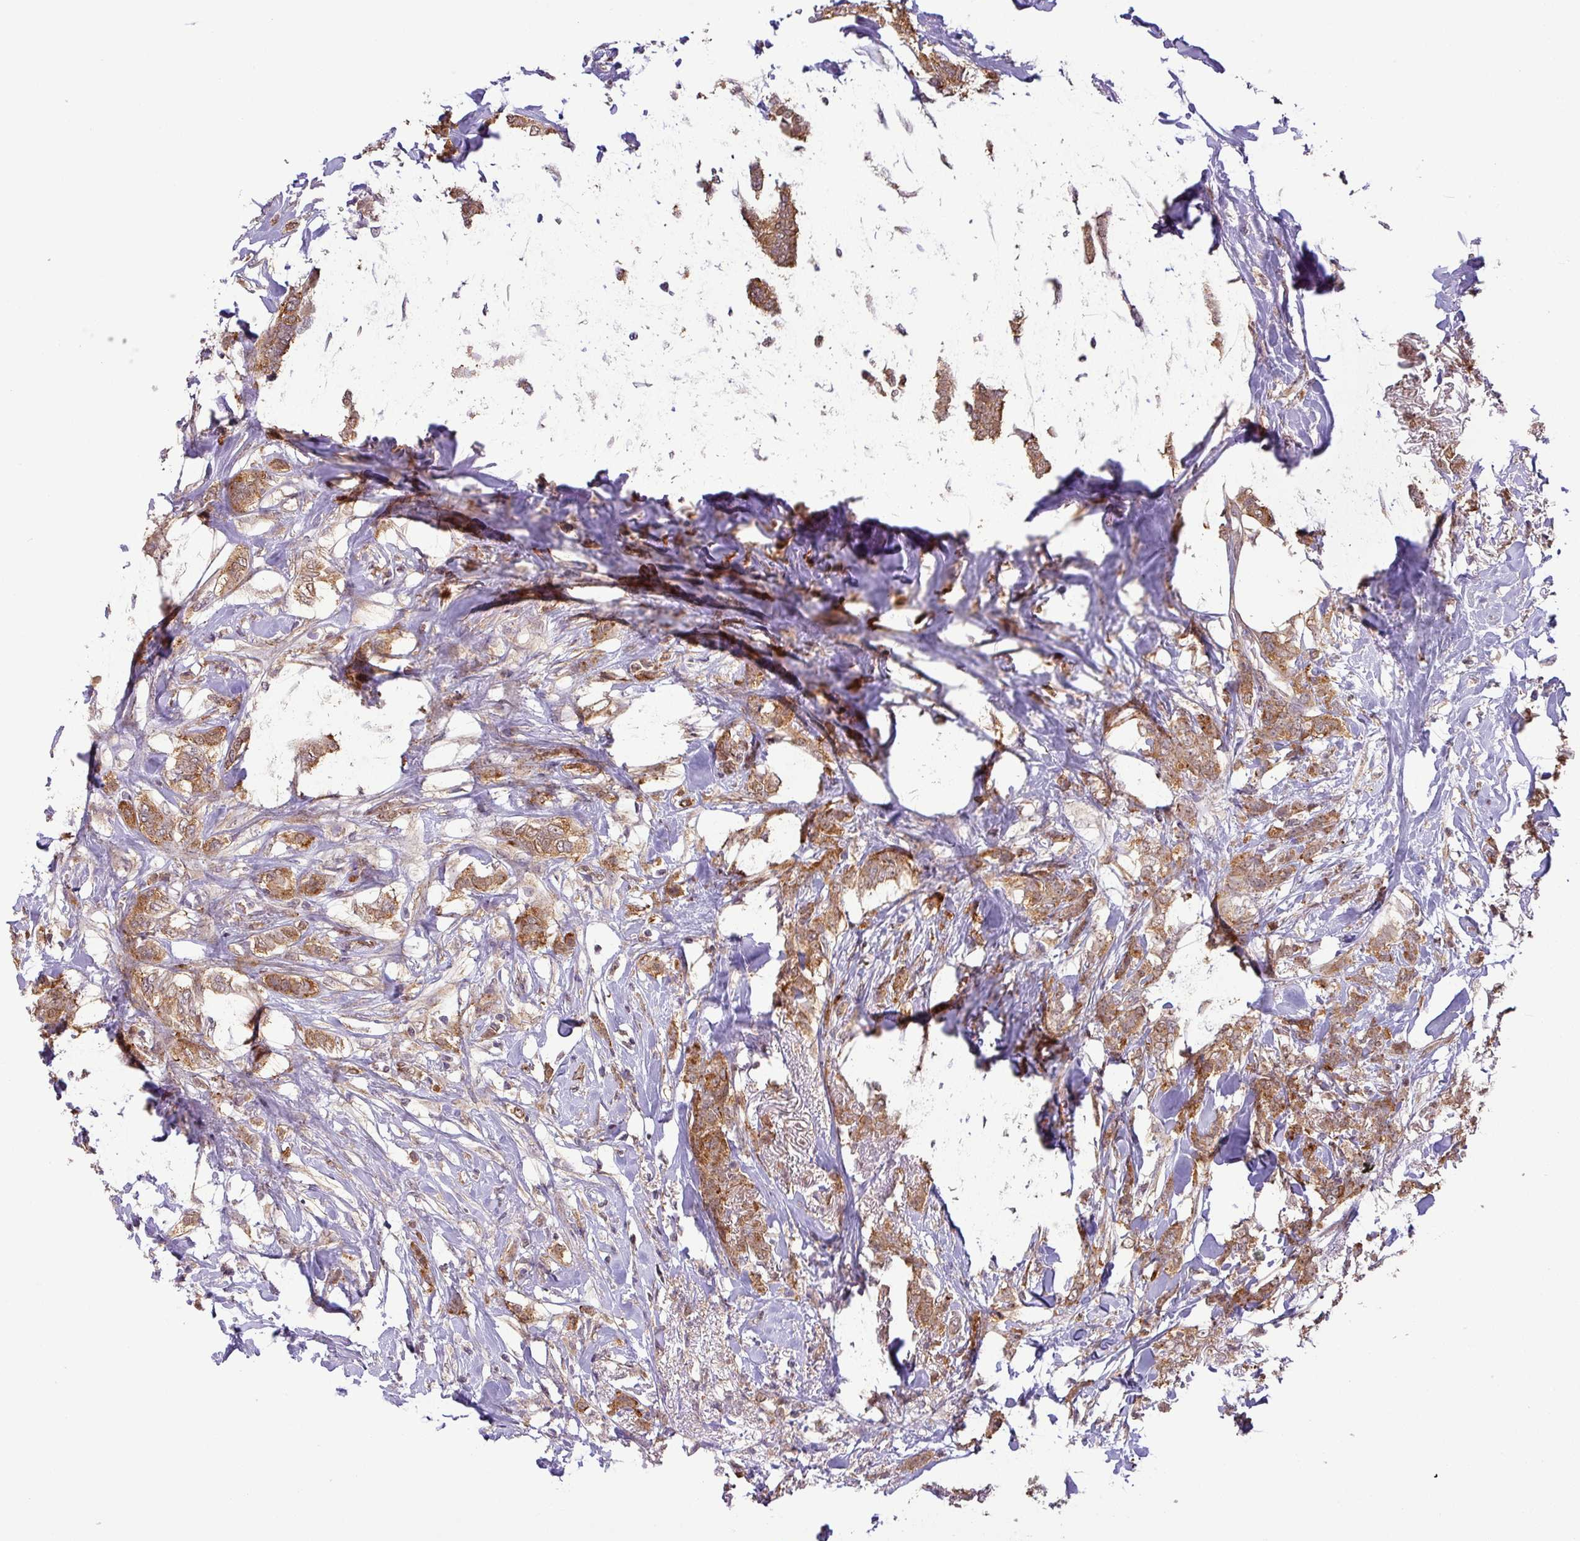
{"staining": {"intensity": "strong", "quantity": ">75%", "location": "cytoplasmic/membranous"}, "tissue": "breast cancer", "cell_type": "Tumor cells", "image_type": "cancer", "snomed": [{"axis": "morphology", "description": "Duct carcinoma"}, {"axis": "topography", "description": "Breast"}], "caption": "Immunohistochemical staining of human breast invasive ductal carcinoma demonstrates strong cytoplasmic/membranous protein positivity in about >75% of tumor cells.", "gene": "GALNT12", "patient": {"sex": "female", "age": 72}}